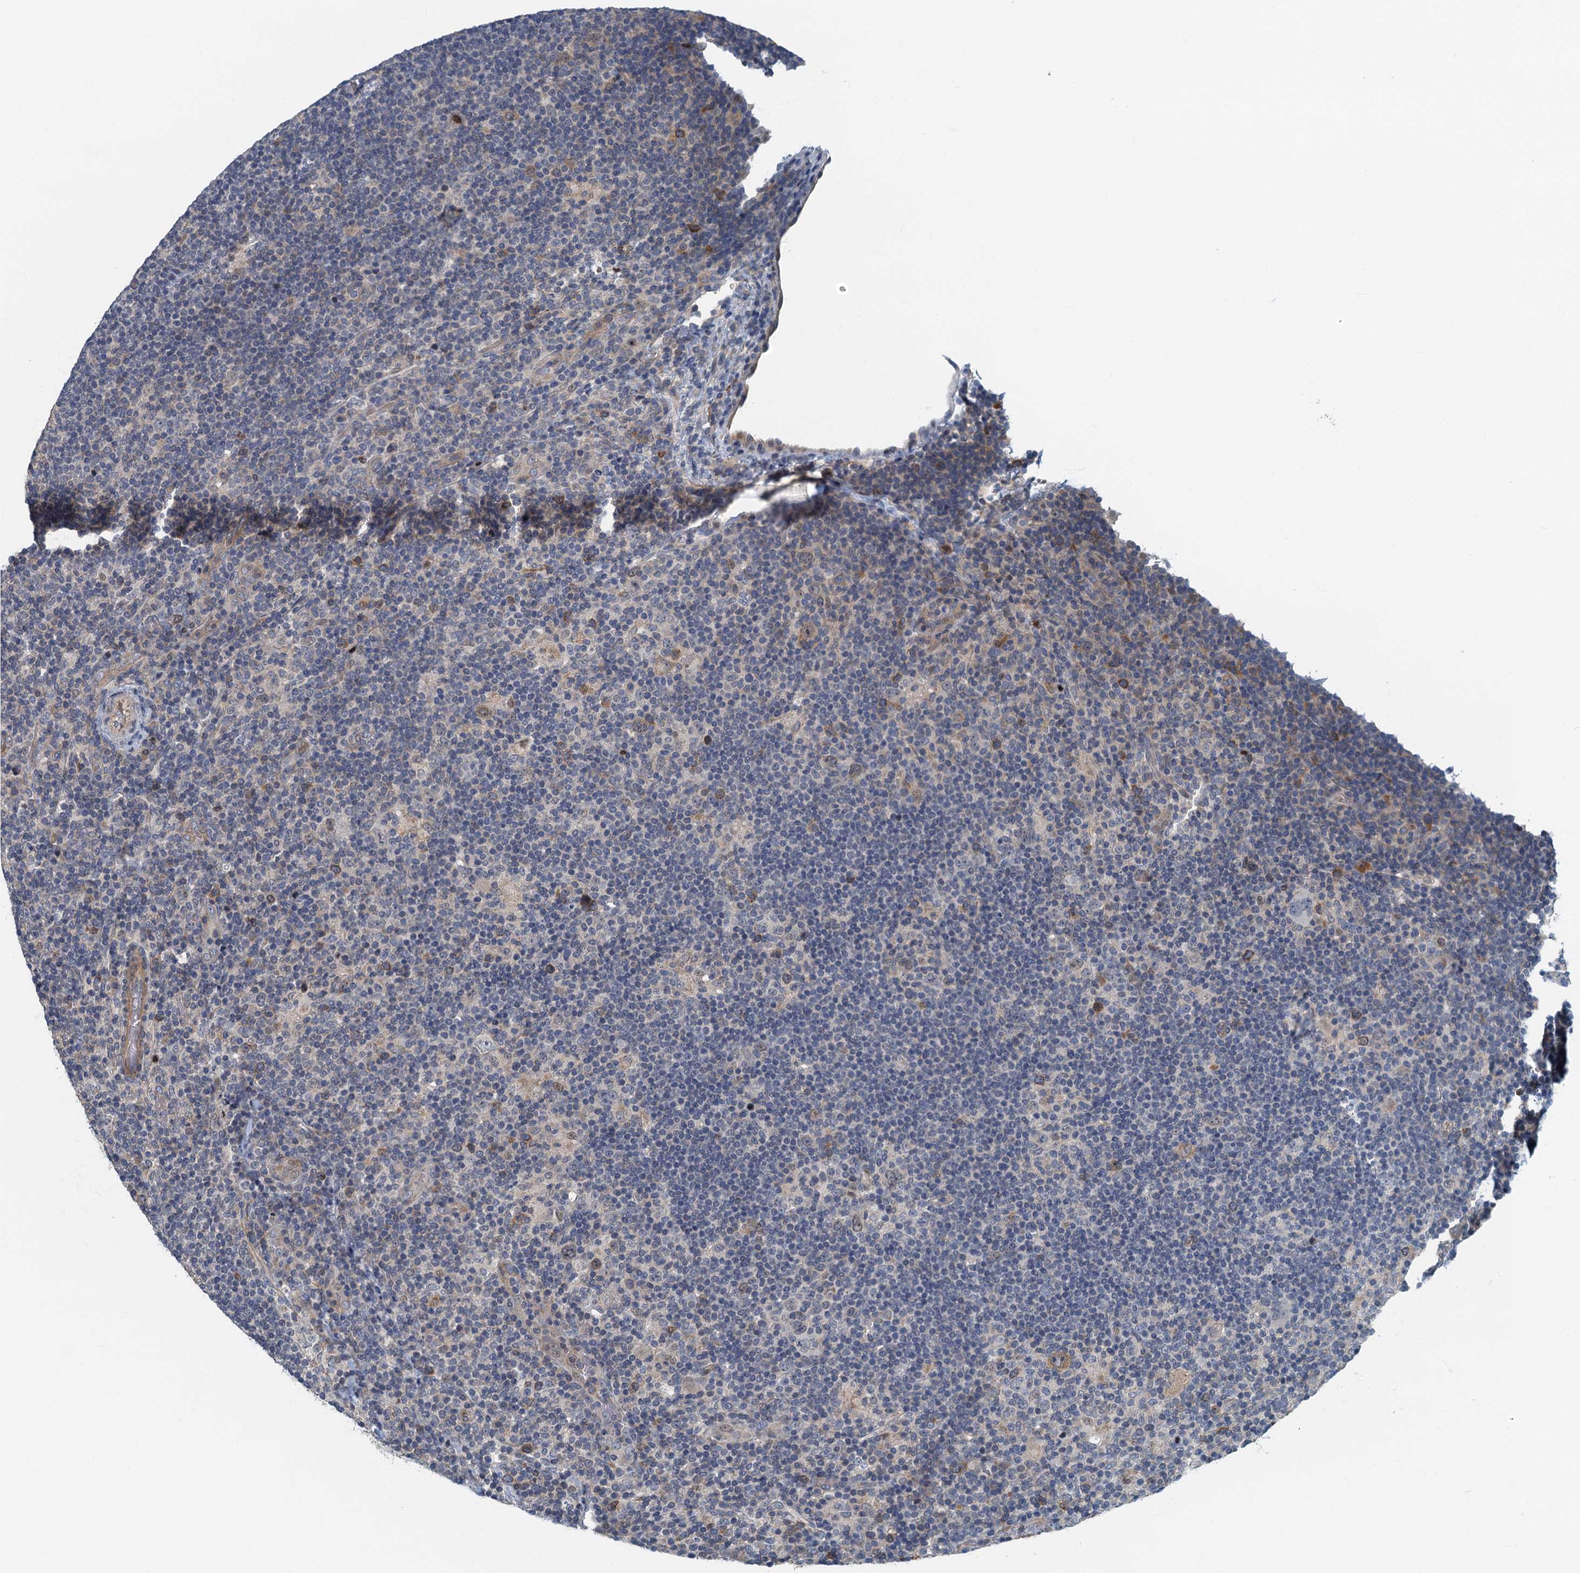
{"staining": {"intensity": "weak", "quantity": "25%-75%", "location": "cytoplasmic/membranous"}, "tissue": "lymphoma", "cell_type": "Tumor cells", "image_type": "cancer", "snomed": [{"axis": "morphology", "description": "Hodgkin's disease, NOS"}, {"axis": "topography", "description": "Lymph node"}], "caption": "Protein staining of Hodgkin's disease tissue reveals weak cytoplasmic/membranous positivity in about 25%-75% of tumor cells.", "gene": "CKAP2L", "patient": {"sex": "female", "age": 57}}